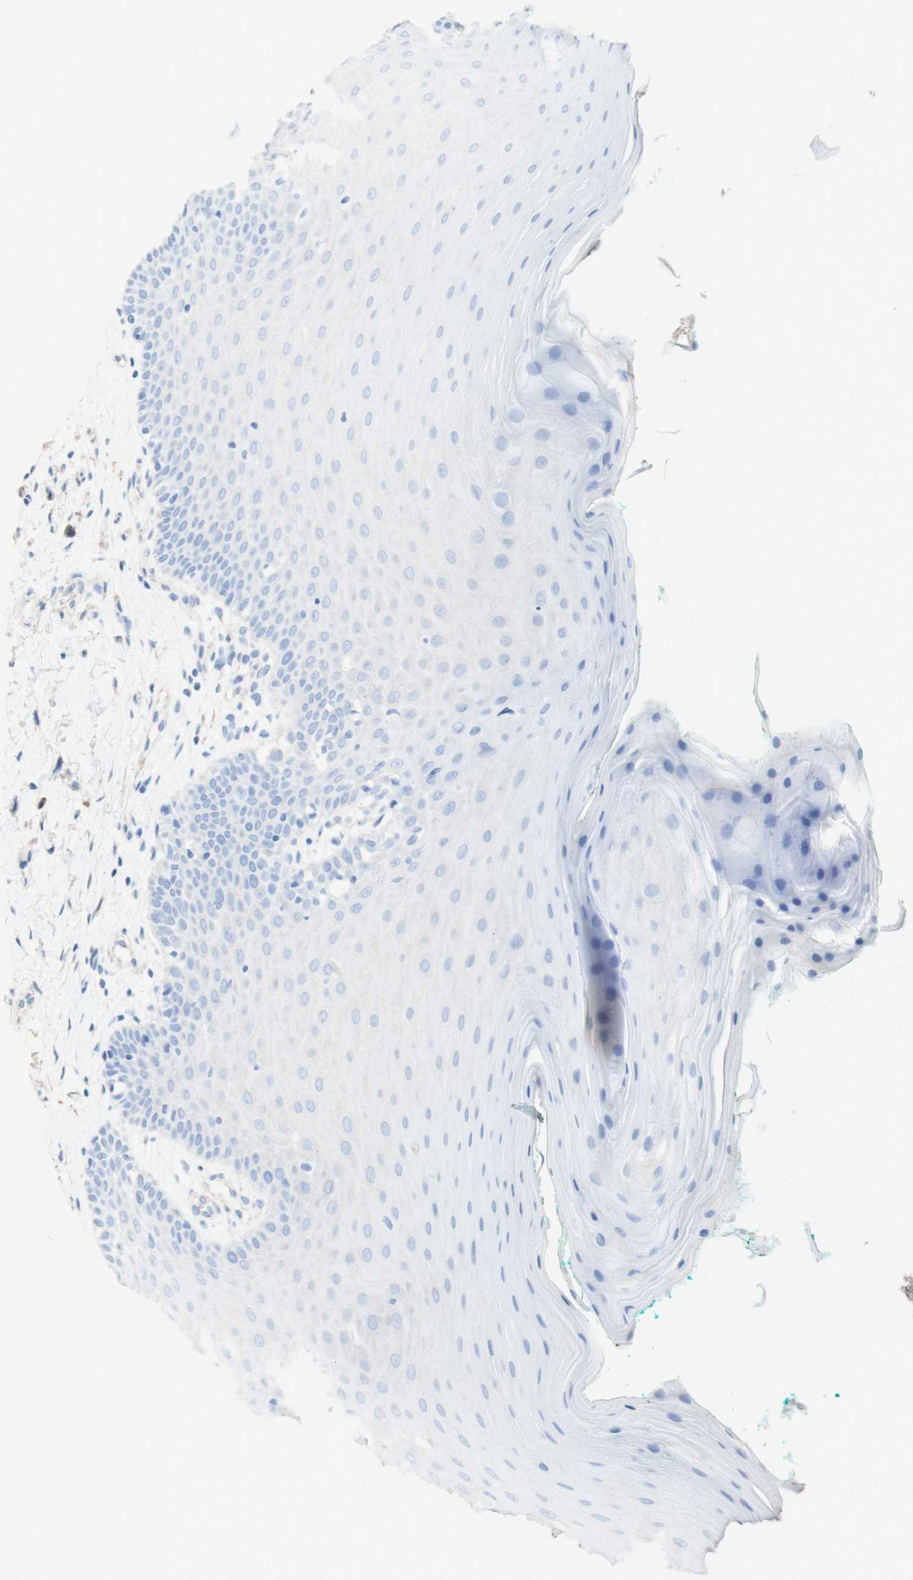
{"staining": {"intensity": "negative", "quantity": "none", "location": "none"}, "tissue": "oral mucosa", "cell_type": "Squamous epithelial cells", "image_type": "normal", "snomed": [{"axis": "morphology", "description": "Normal tissue, NOS"}, {"axis": "topography", "description": "Skeletal muscle"}, {"axis": "topography", "description": "Oral tissue"}], "caption": "Immunohistochemistry micrograph of unremarkable oral mucosa stained for a protein (brown), which exhibits no staining in squamous epithelial cells.", "gene": "CNN3", "patient": {"sex": "male", "age": 58}}